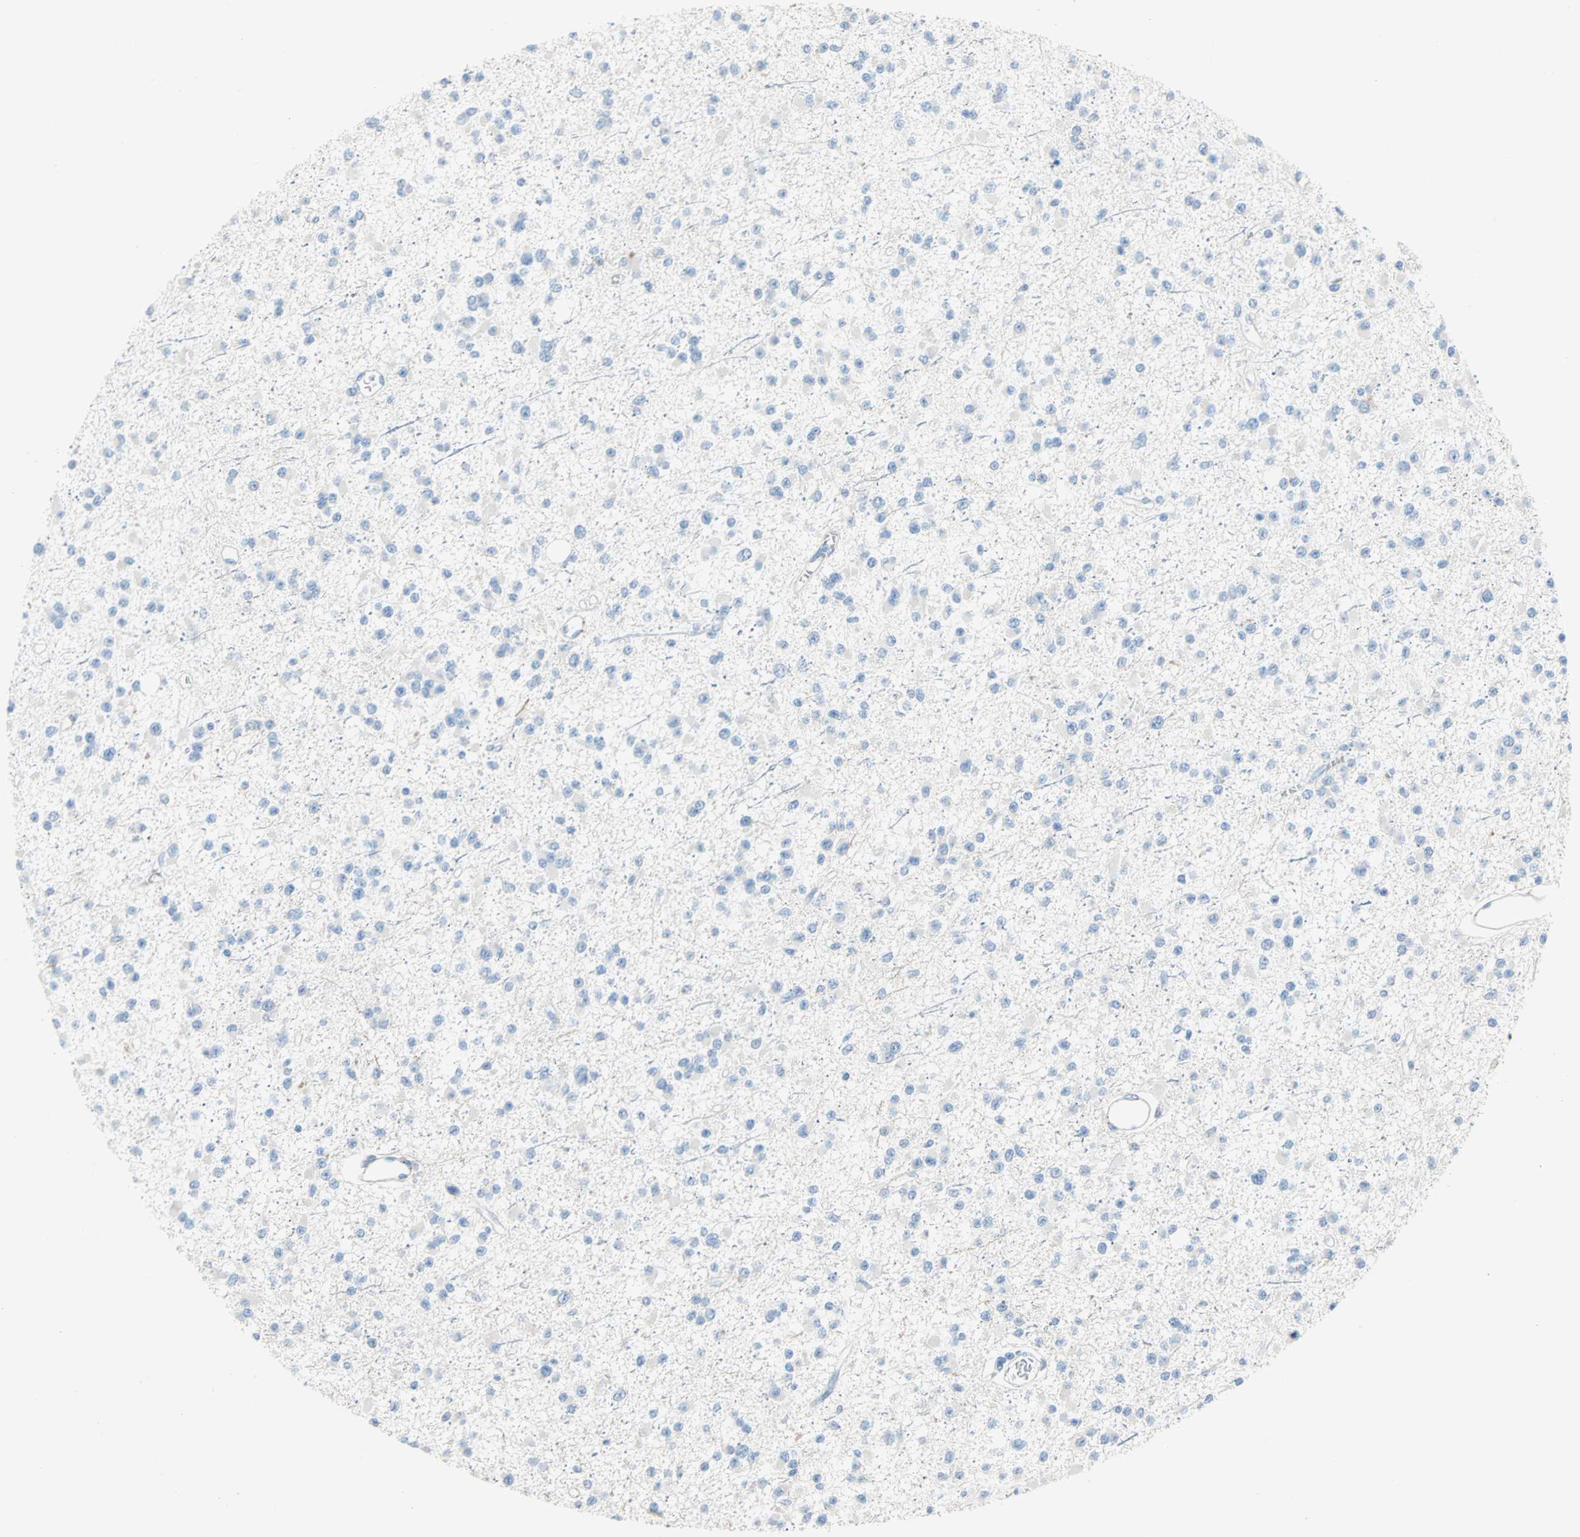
{"staining": {"intensity": "negative", "quantity": "none", "location": "none"}, "tissue": "glioma", "cell_type": "Tumor cells", "image_type": "cancer", "snomed": [{"axis": "morphology", "description": "Glioma, malignant, Low grade"}, {"axis": "topography", "description": "Brain"}], "caption": "There is no significant staining in tumor cells of glioma. Nuclei are stained in blue.", "gene": "CLEC4A", "patient": {"sex": "female", "age": 22}}